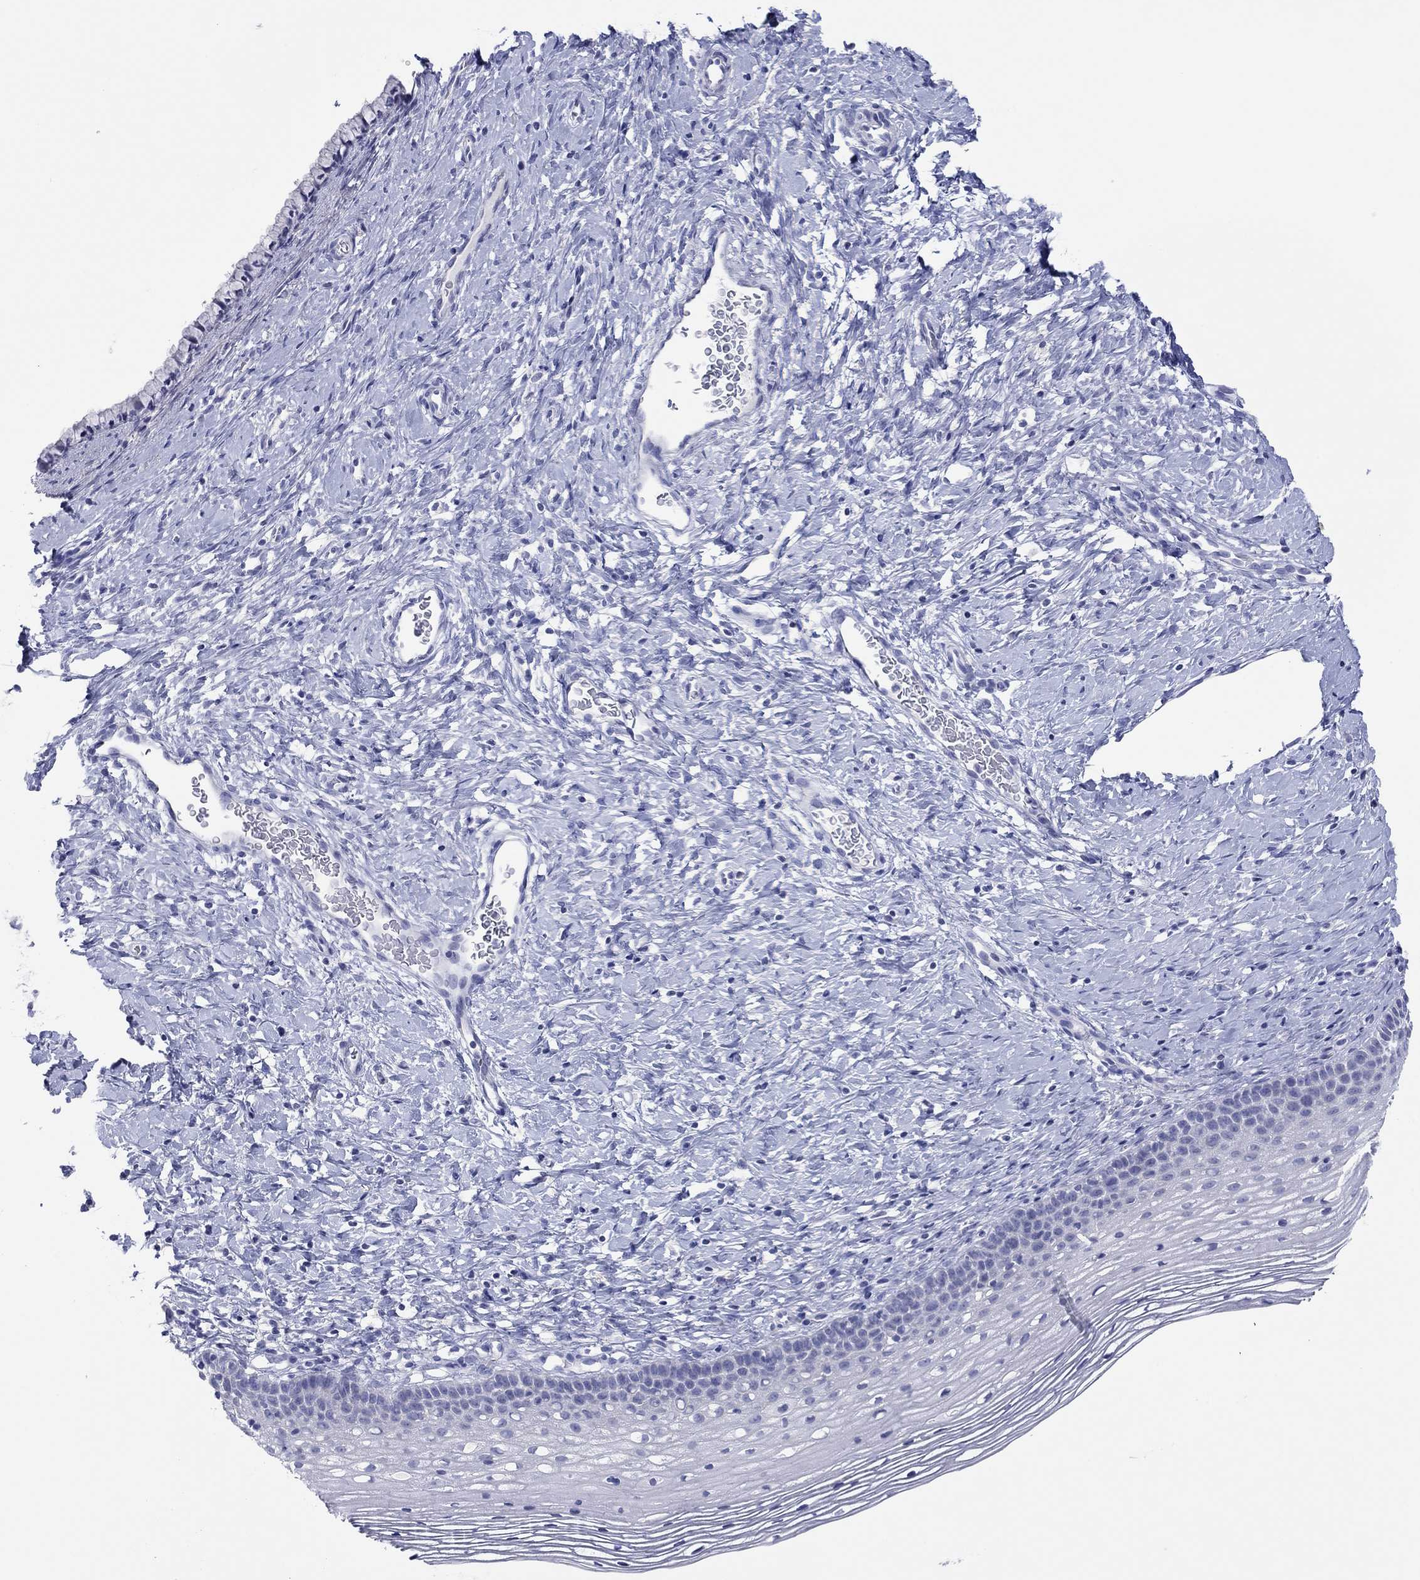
{"staining": {"intensity": "negative", "quantity": "none", "location": "none"}, "tissue": "cervix", "cell_type": "Glandular cells", "image_type": "normal", "snomed": [{"axis": "morphology", "description": "Normal tissue, NOS"}, {"axis": "topography", "description": "Cervix"}], "caption": "This histopathology image is of benign cervix stained with immunohistochemistry to label a protein in brown with the nuclei are counter-stained blue. There is no positivity in glandular cells.", "gene": "MAGEB6", "patient": {"sex": "female", "age": 39}}